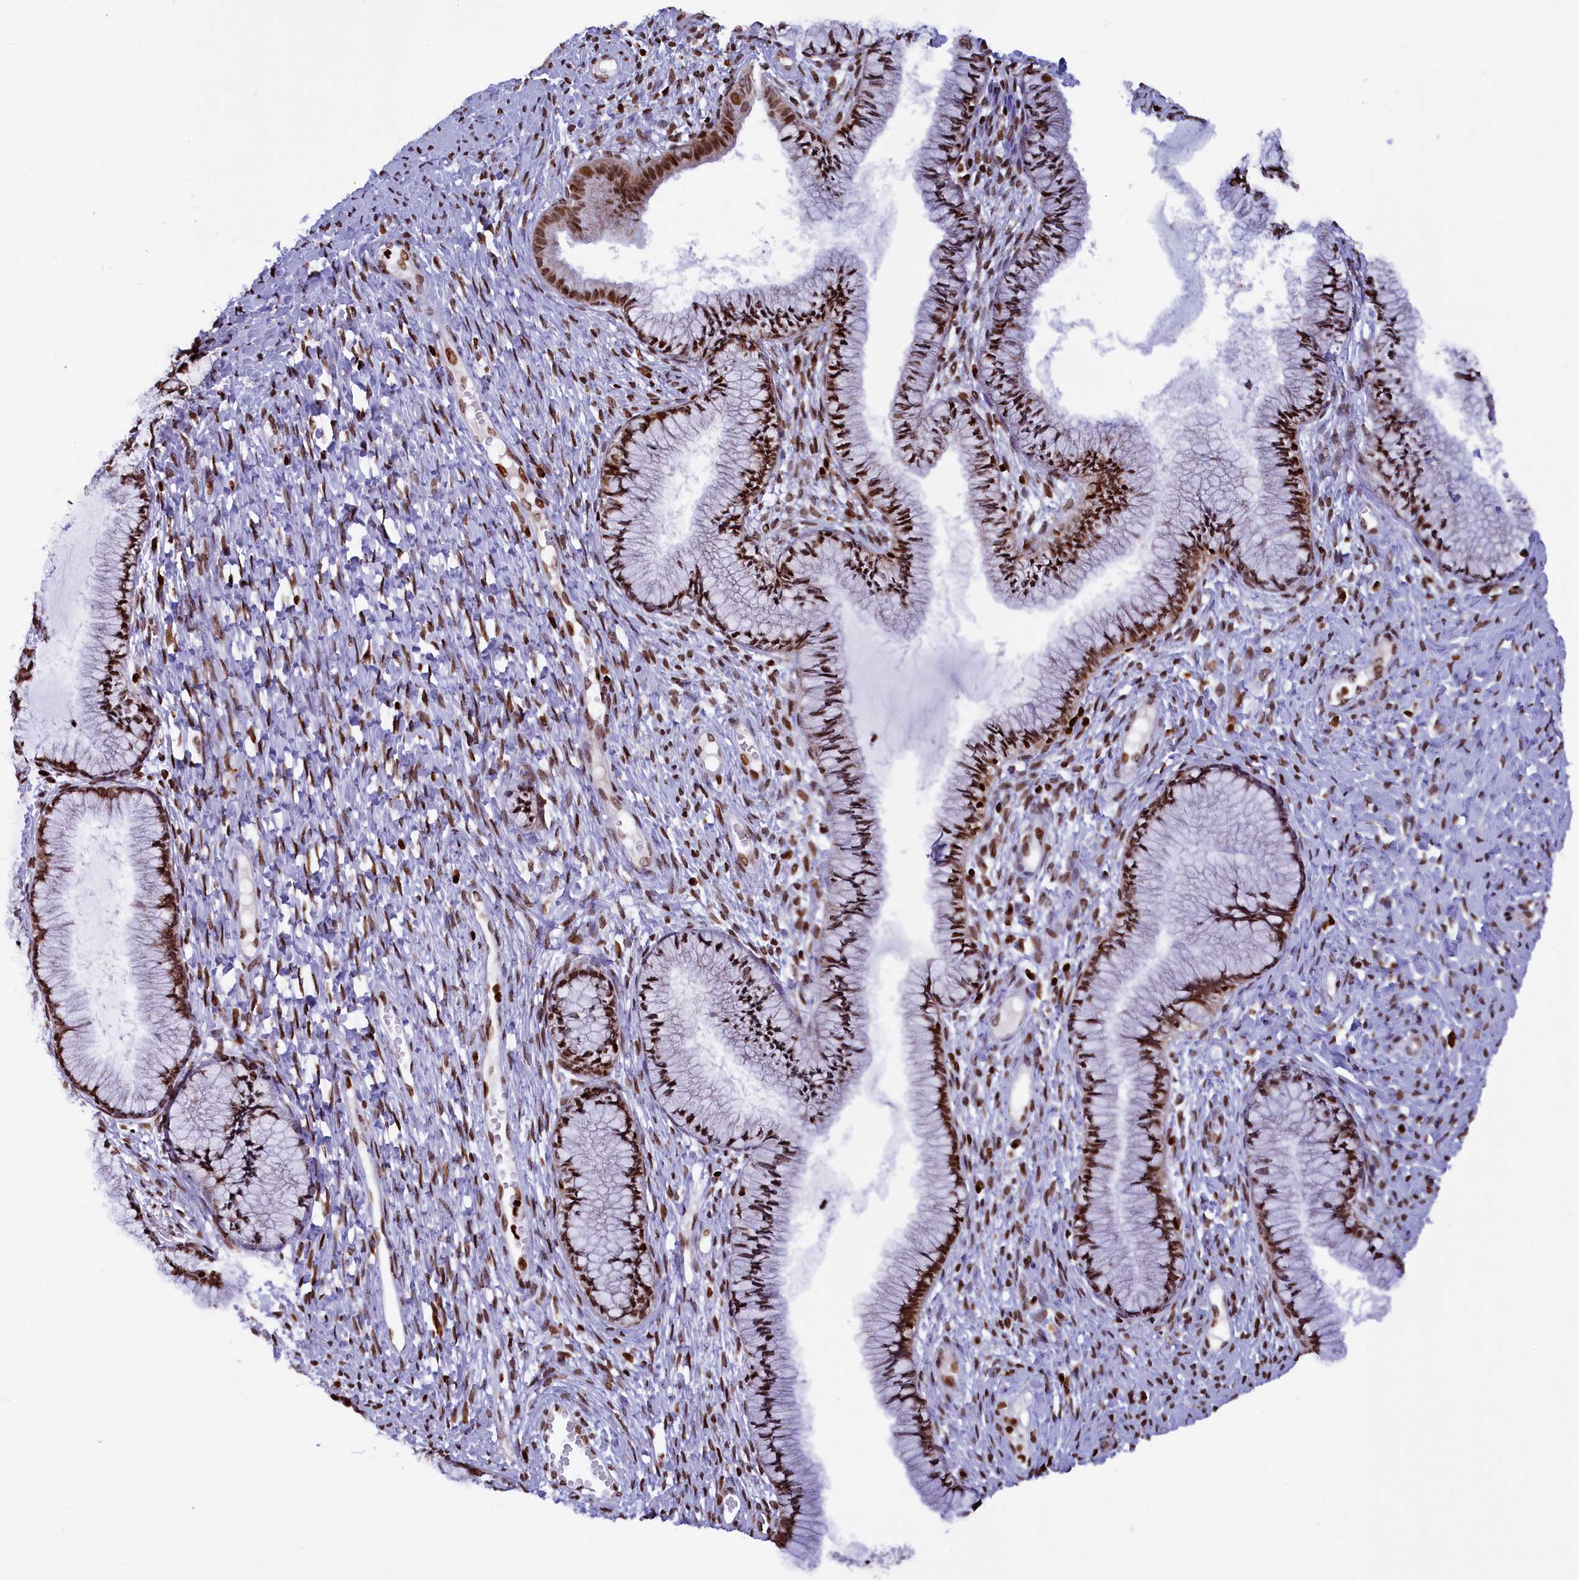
{"staining": {"intensity": "strong", "quantity": ">75%", "location": "nuclear"}, "tissue": "cervix", "cell_type": "Glandular cells", "image_type": "normal", "snomed": [{"axis": "morphology", "description": "Normal tissue, NOS"}, {"axis": "topography", "description": "Cervix"}], "caption": "Glandular cells show high levels of strong nuclear expression in about >75% of cells in unremarkable cervix. Immunohistochemistry stains the protein in brown and the nuclei are stained blue.", "gene": "TIMM29", "patient": {"sex": "female", "age": 42}}